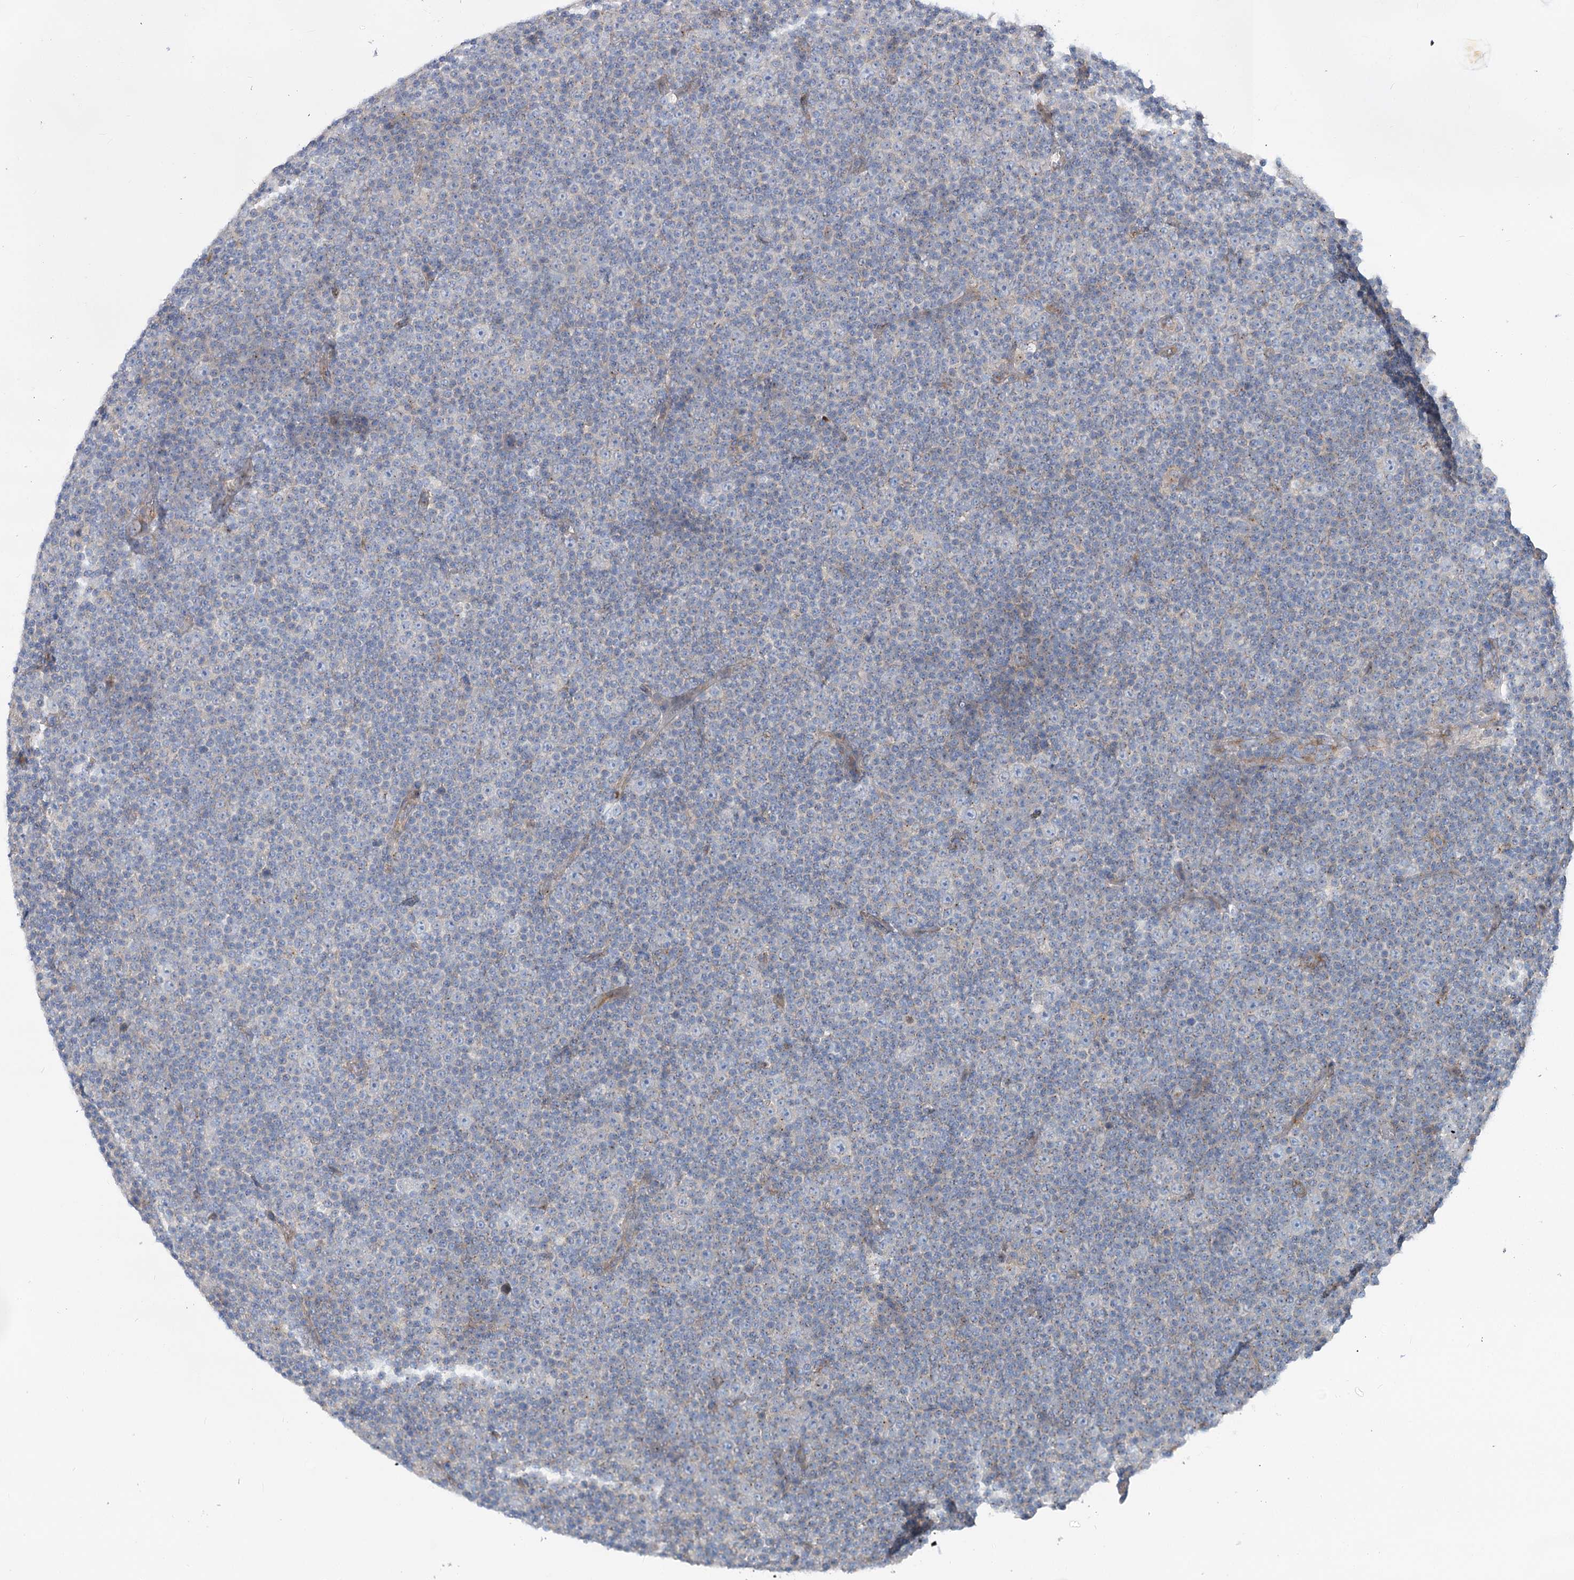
{"staining": {"intensity": "negative", "quantity": "none", "location": "none"}, "tissue": "lymphoma", "cell_type": "Tumor cells", "image_type": "cancer", "snomed": [{"axis": "morphology", "description": "Malignant lymphoma, non-Hodgkin's type, Low grade"}, {"axis": "topography", "description": "Lymph node"}], "caption": "Malignant lymphoma, non-Hodgkin's type (low-grade) was stained to show a protein in brown. There is no significant staining in tumor cells. (Brightfield microscopy of DAB immunohistochemistry (IHC) at high magnification).", "gene": "SCN11A", "patient": {"sex": "female", "age": 67}}